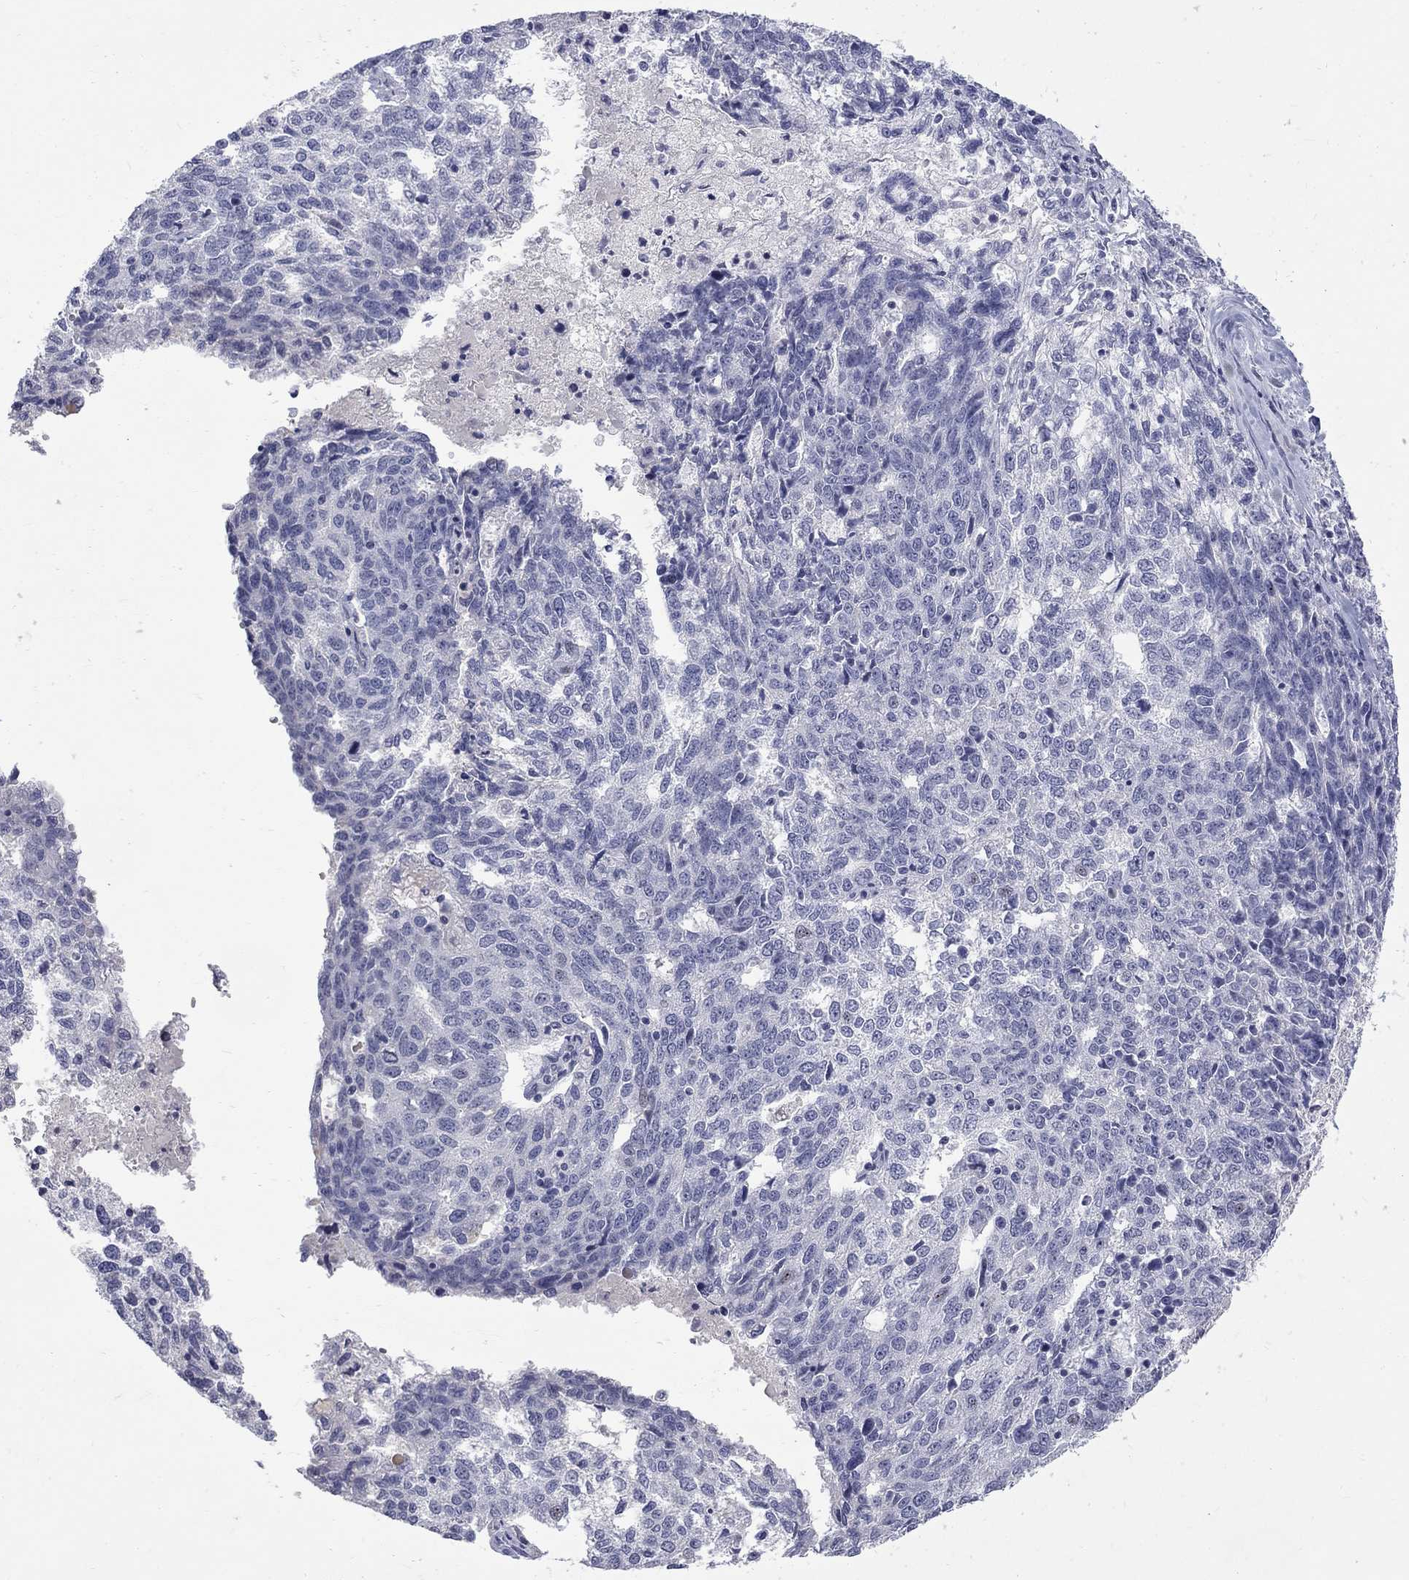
{"staining": {"intensity": "negative", "quantity": "none", "location": "none"}, "tissue": "ovarian cancer", "cell_type": "Tumor cells", "image_type": "cancer", "snomed": [{"axis": "morphology", "description": "Cystadenocarcinoma, serous, NOS"}, {"axis": "topography", "description": "Ovary"}], "caption": "This is an IHC histopathology image of human ovarian cancer. There is no staining in tumor cells.", "gene": "CTNND2", "patient": {"sex": "female", "age": 71}}